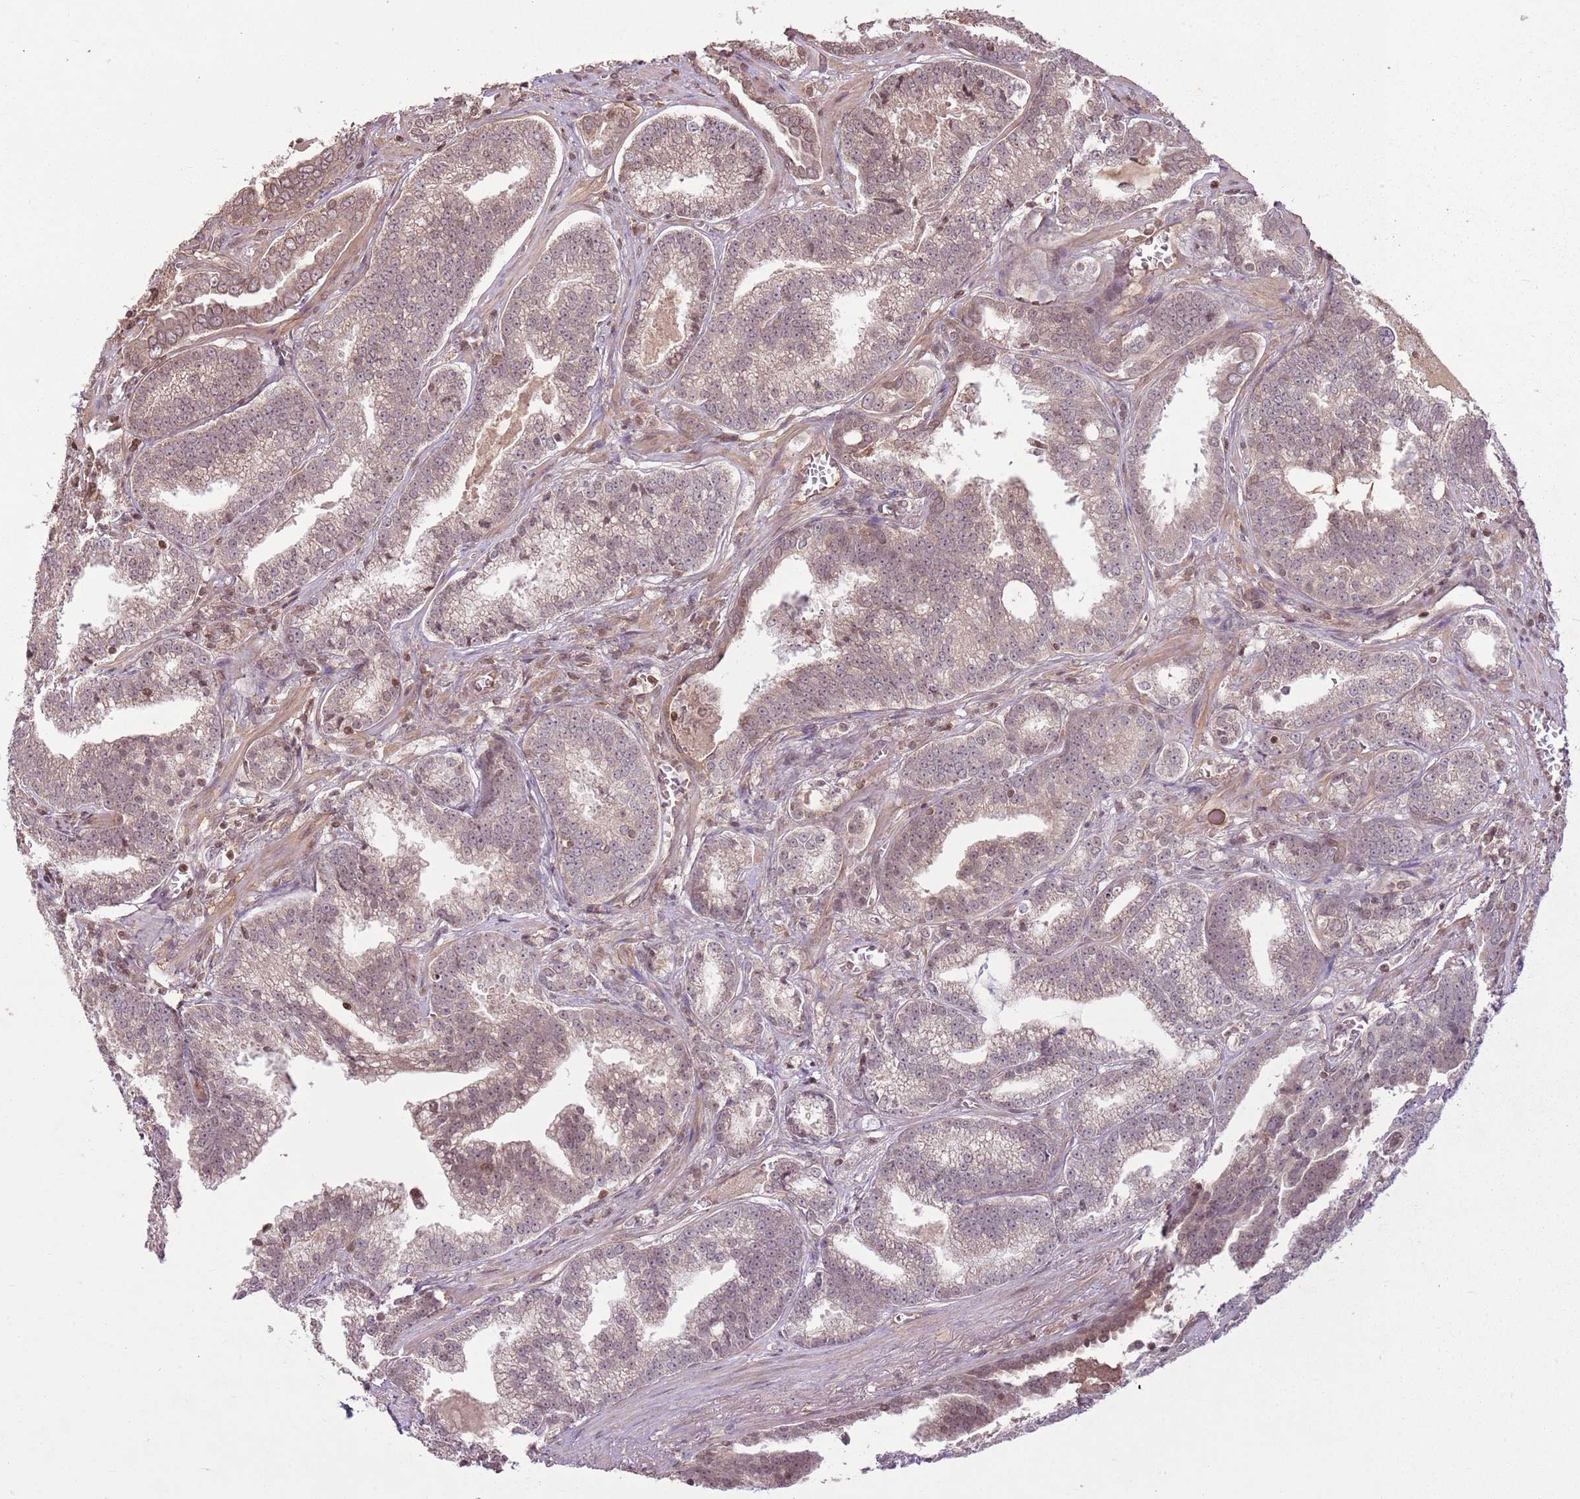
{"staining": {"intensity": "moderate", "quantity": ">75%", "location": "cytoplasmic/membranous,nuclear"}, "tissue": "prostate cancer", "cell_type": "Tumor cells", "image_type": "cancer", "snomed": [{"axis": "morphology", "description": "Adenocarcinoma, High grade"}, {"axis": "topography", "description": "Prostate"}], "caption": "A high-resolution photomicrograph shows immunohistochemistry (IHC) staining of high-grade adenocarcinoma (prostate), which exhibits moderate cytoplasmic/membranous and nuclear positivity in about >75% of tumor cells.", "gene": "CAPN9", "patient": {"sex": "male", "age": 67}}